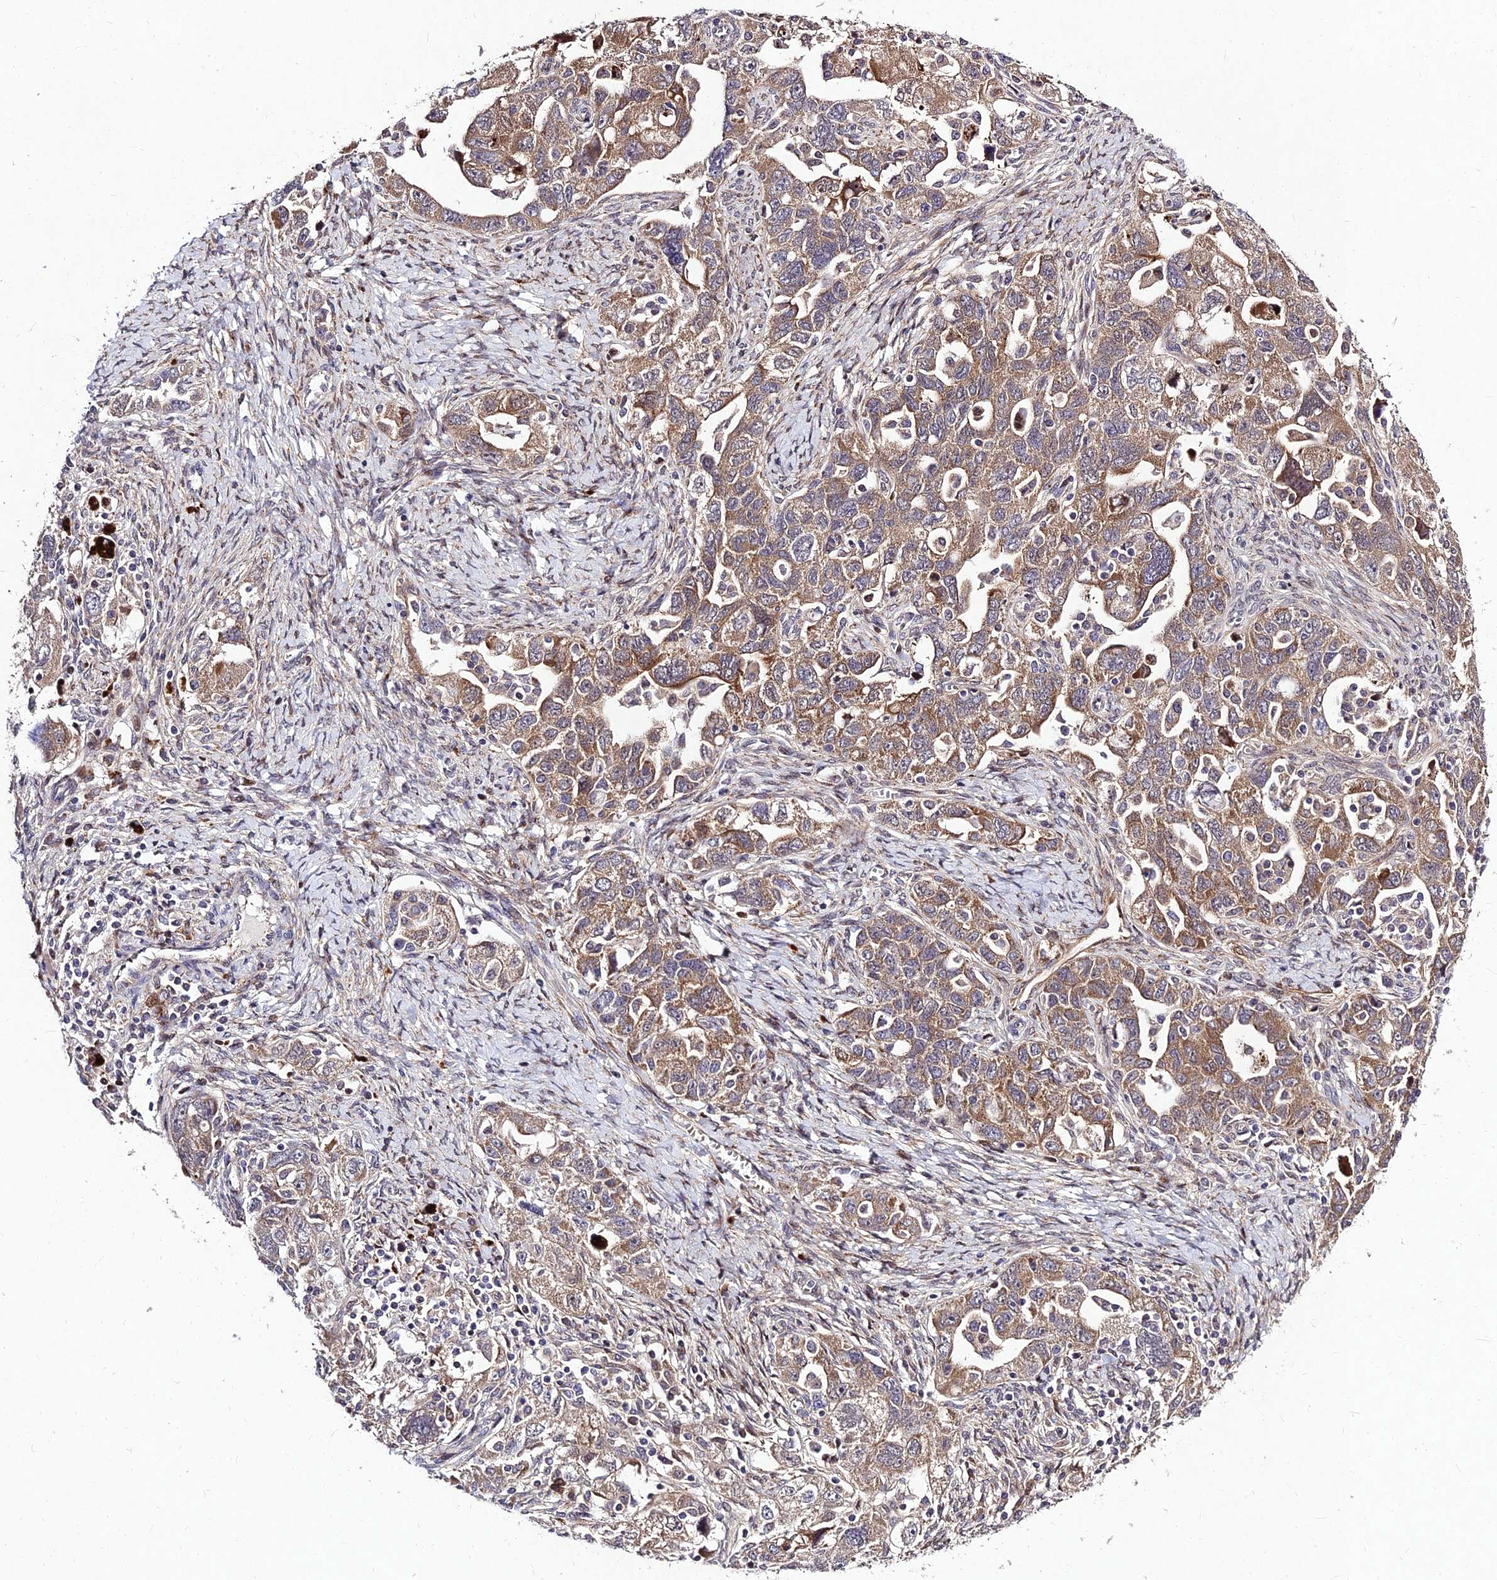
{"staining": {"intensity": "moderate", "quantity": ">75%", "location": "cytoplasmic/membranous"}, "tissue": "ovarian cancer", "cell_type": "Tumor cells", "image_type": "cancer", "snomed": [{"axis": "morphology", "description": "Carcinoma, NOS"}, {"axis": "morphology", "description": "Cystadenocarcinoma, serous, NOS"}, {"axis": "topography", "description": "Ovary"}], "caption": "Human ovarian serous cystadenocarcinoma stained for a protein (brown) displays moderate cytoplasmic/membranous positive positivity in about >75% of tumor cells.", "gene": "MKKS", "patient": {"sex": "female", "age": 69}}